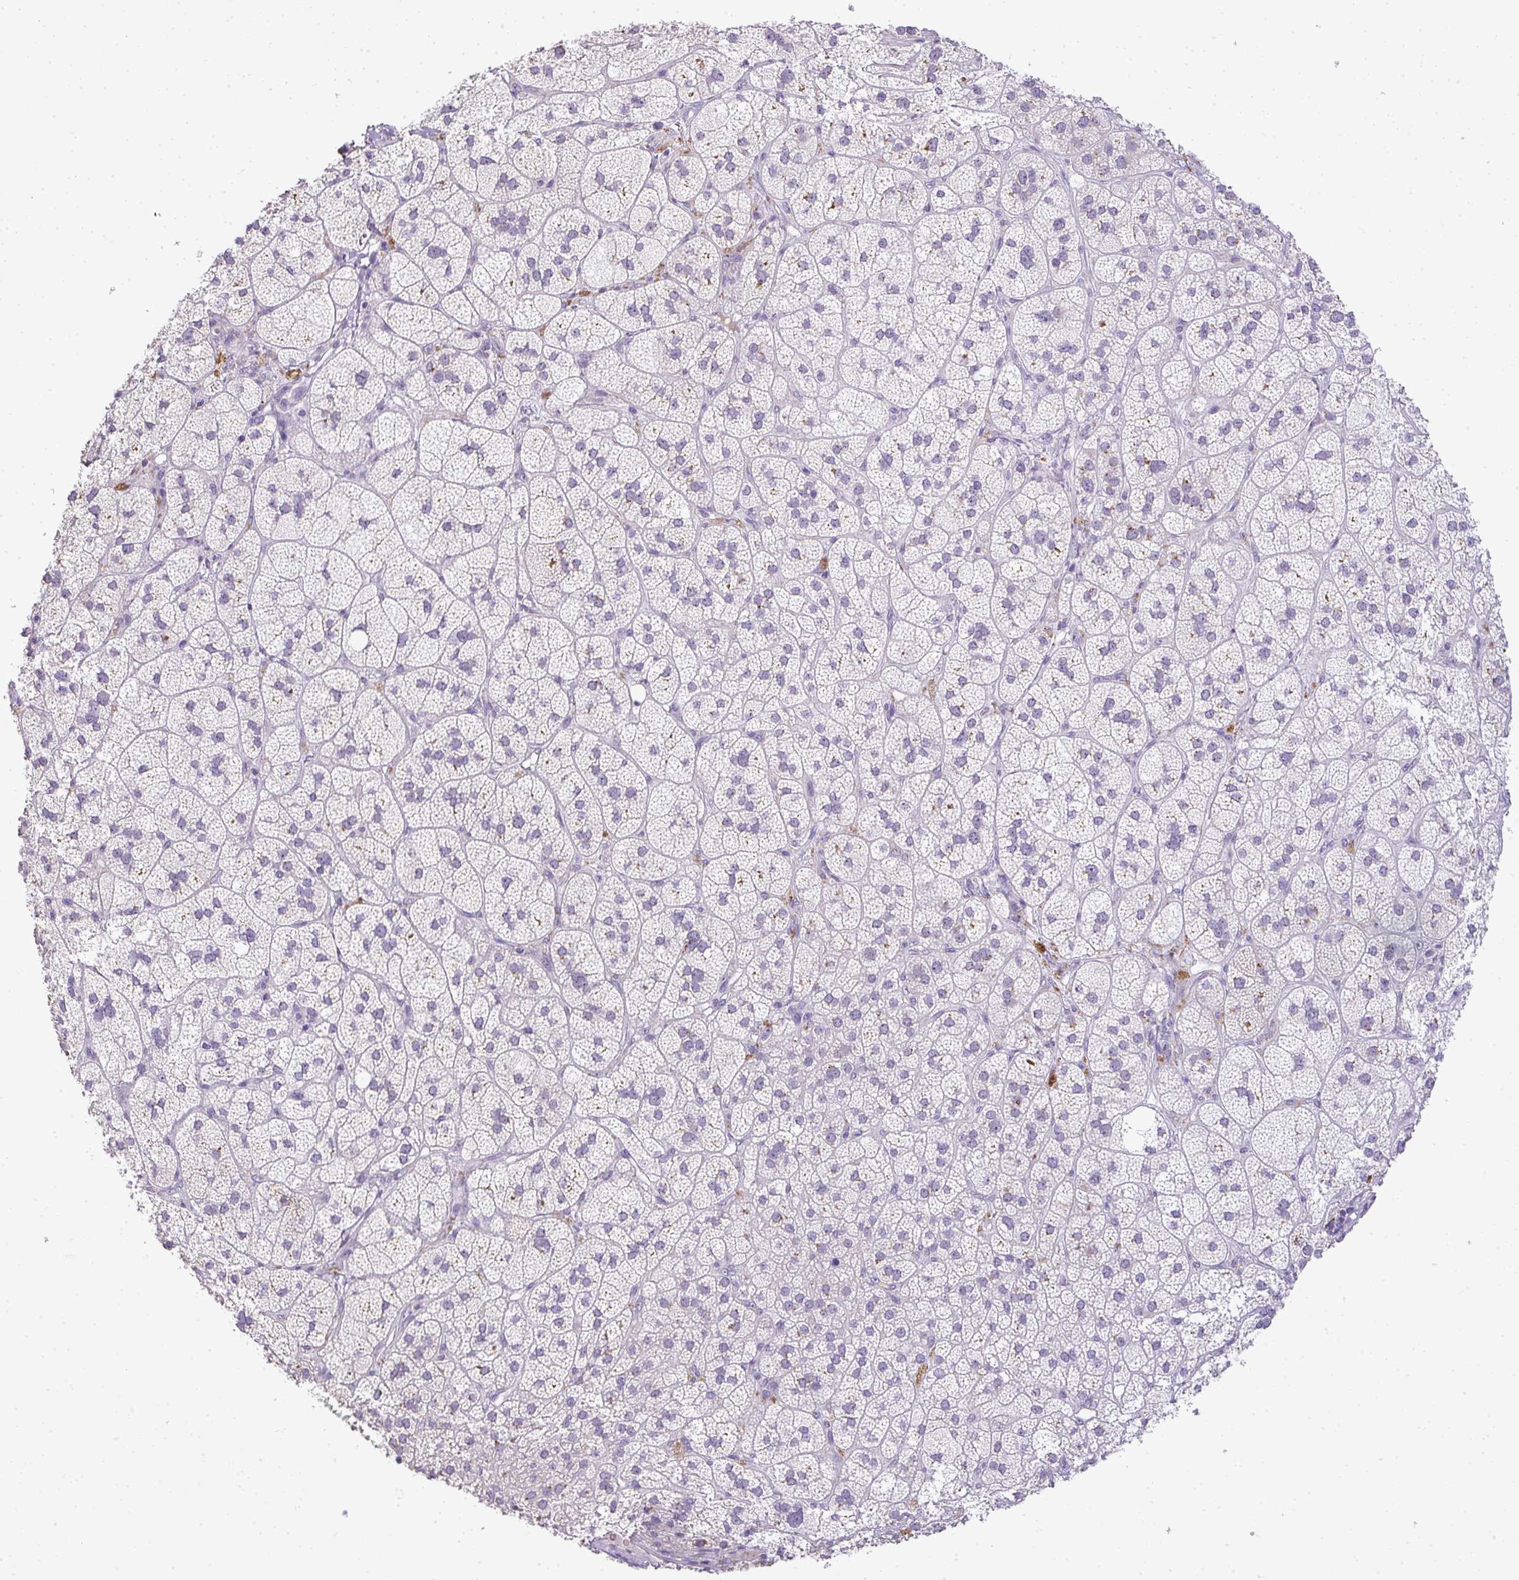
{"staining": {"intensity": "moderate", "quantity": "<25%", "location": "cytoplasmic/membranous"}, "tissue": "adrenal gland", "cell_type": "Glandular cells", "image_type": "normal", "snomed": [{"axis": "morphology", "description": "Normal tissue, NOS"}, {"axis": "topography", "description": "Adrenal gland"}], "caption": "DAB (3,3'-diaminobenzidine) immunohistochemical staining of benign adrenal gland demonstrates moderate cytoplasmic/membranous protein expression in about <25% of glandular cells.", "gene": "CMPK1", "patient": {"sex": "female", "age": 60}}